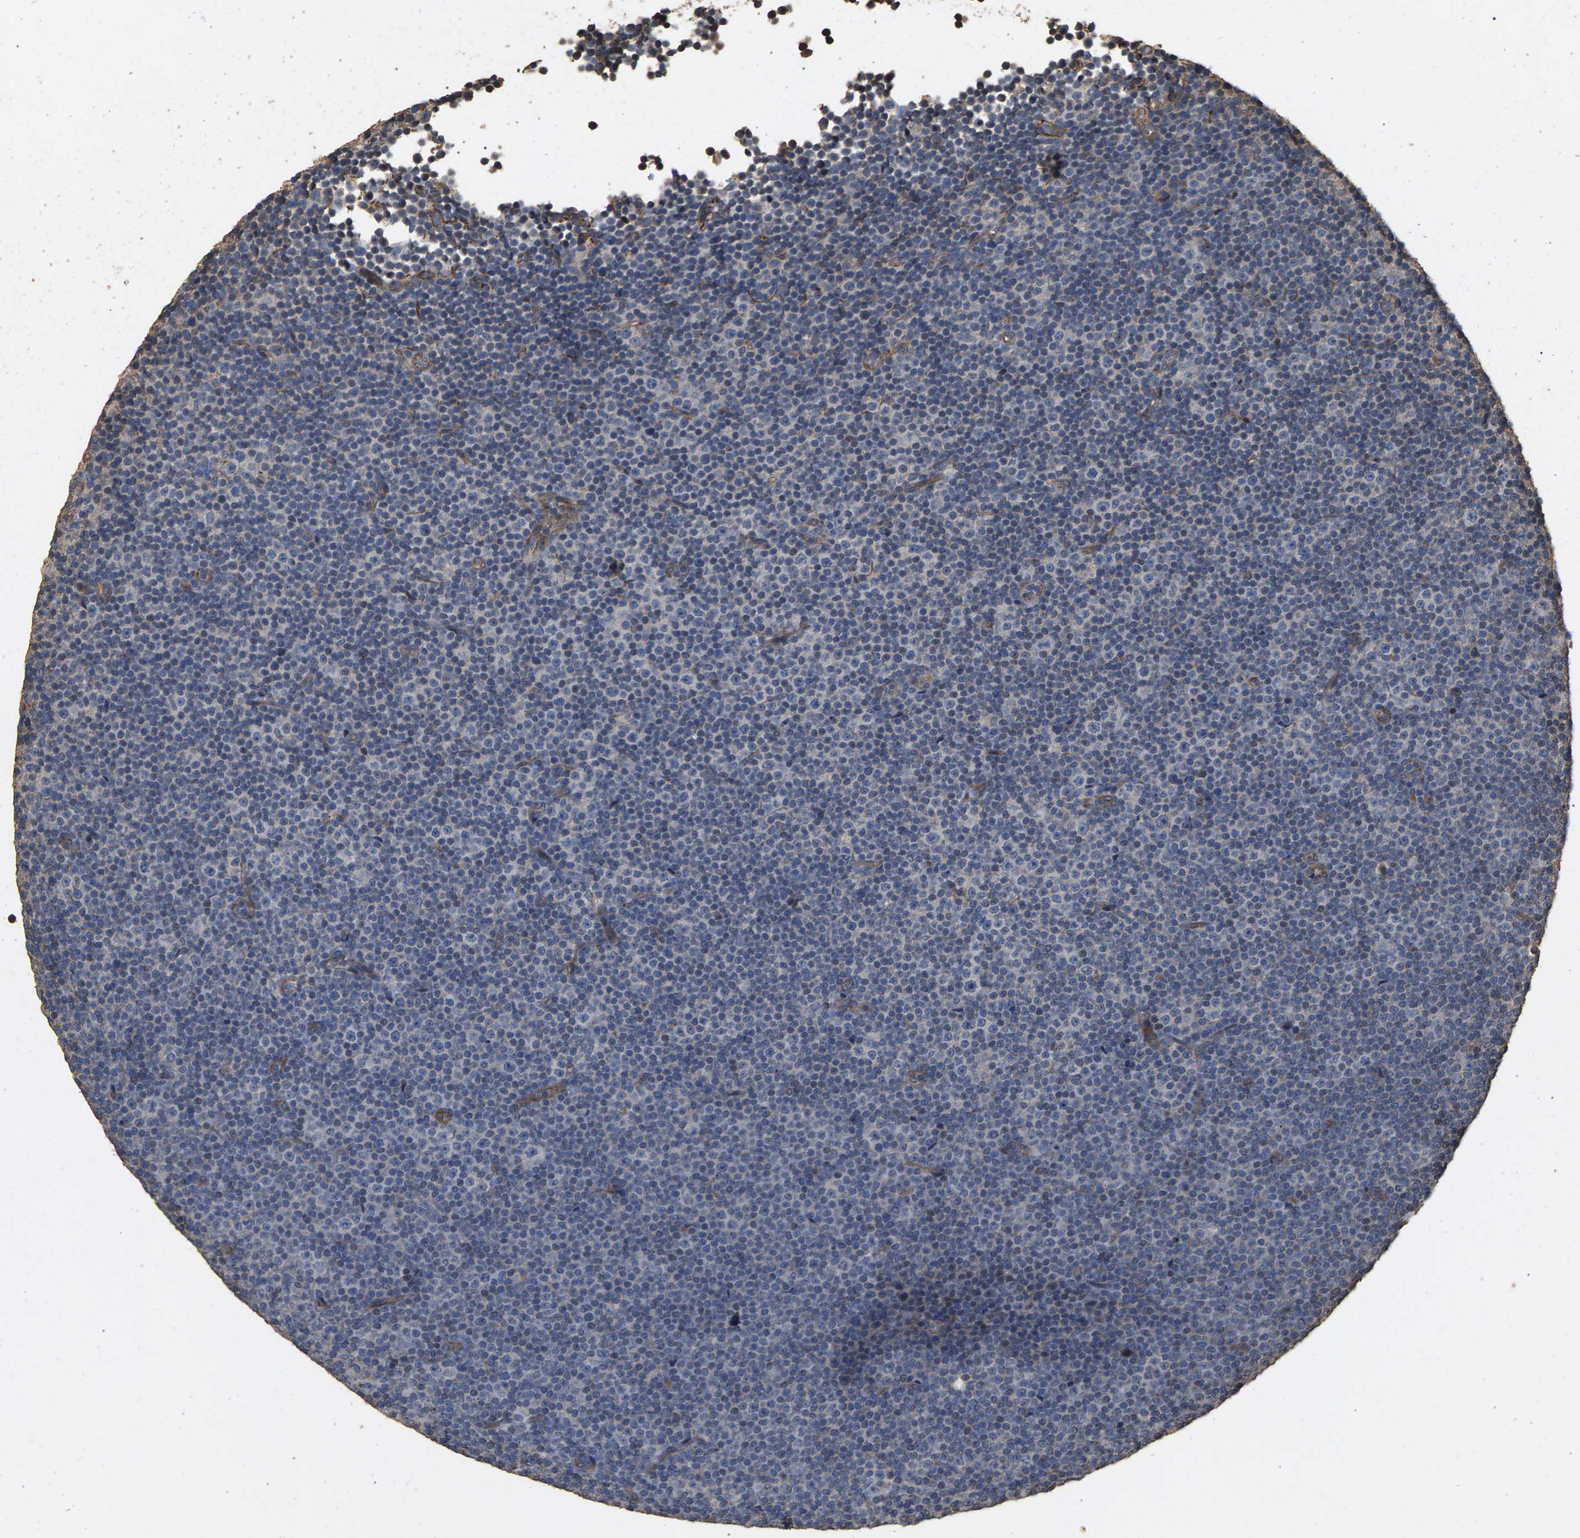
{"staining": {"intensity": "negative", "quantity": "none", "location": "none"}, "tissue": "lymphoma", "cell_type": "Tumor cells", "image_type": "cancer", "snomed": [{"axis": "morphology", "description": "Malignant lymphoma, non-Hodgkin's type, Low grade"}, {"axis": "topography", "description": "Lymph node"}], "caption": "A high-resolution image shows immunohistochemistry (IHC) staining of malignant lymphoma, non-Hodgkin's type (low-grade), which shows no significant positivity in tumor cells.", "gene": "HTRA3", "patient": {"sex": "female", "age": 67}}